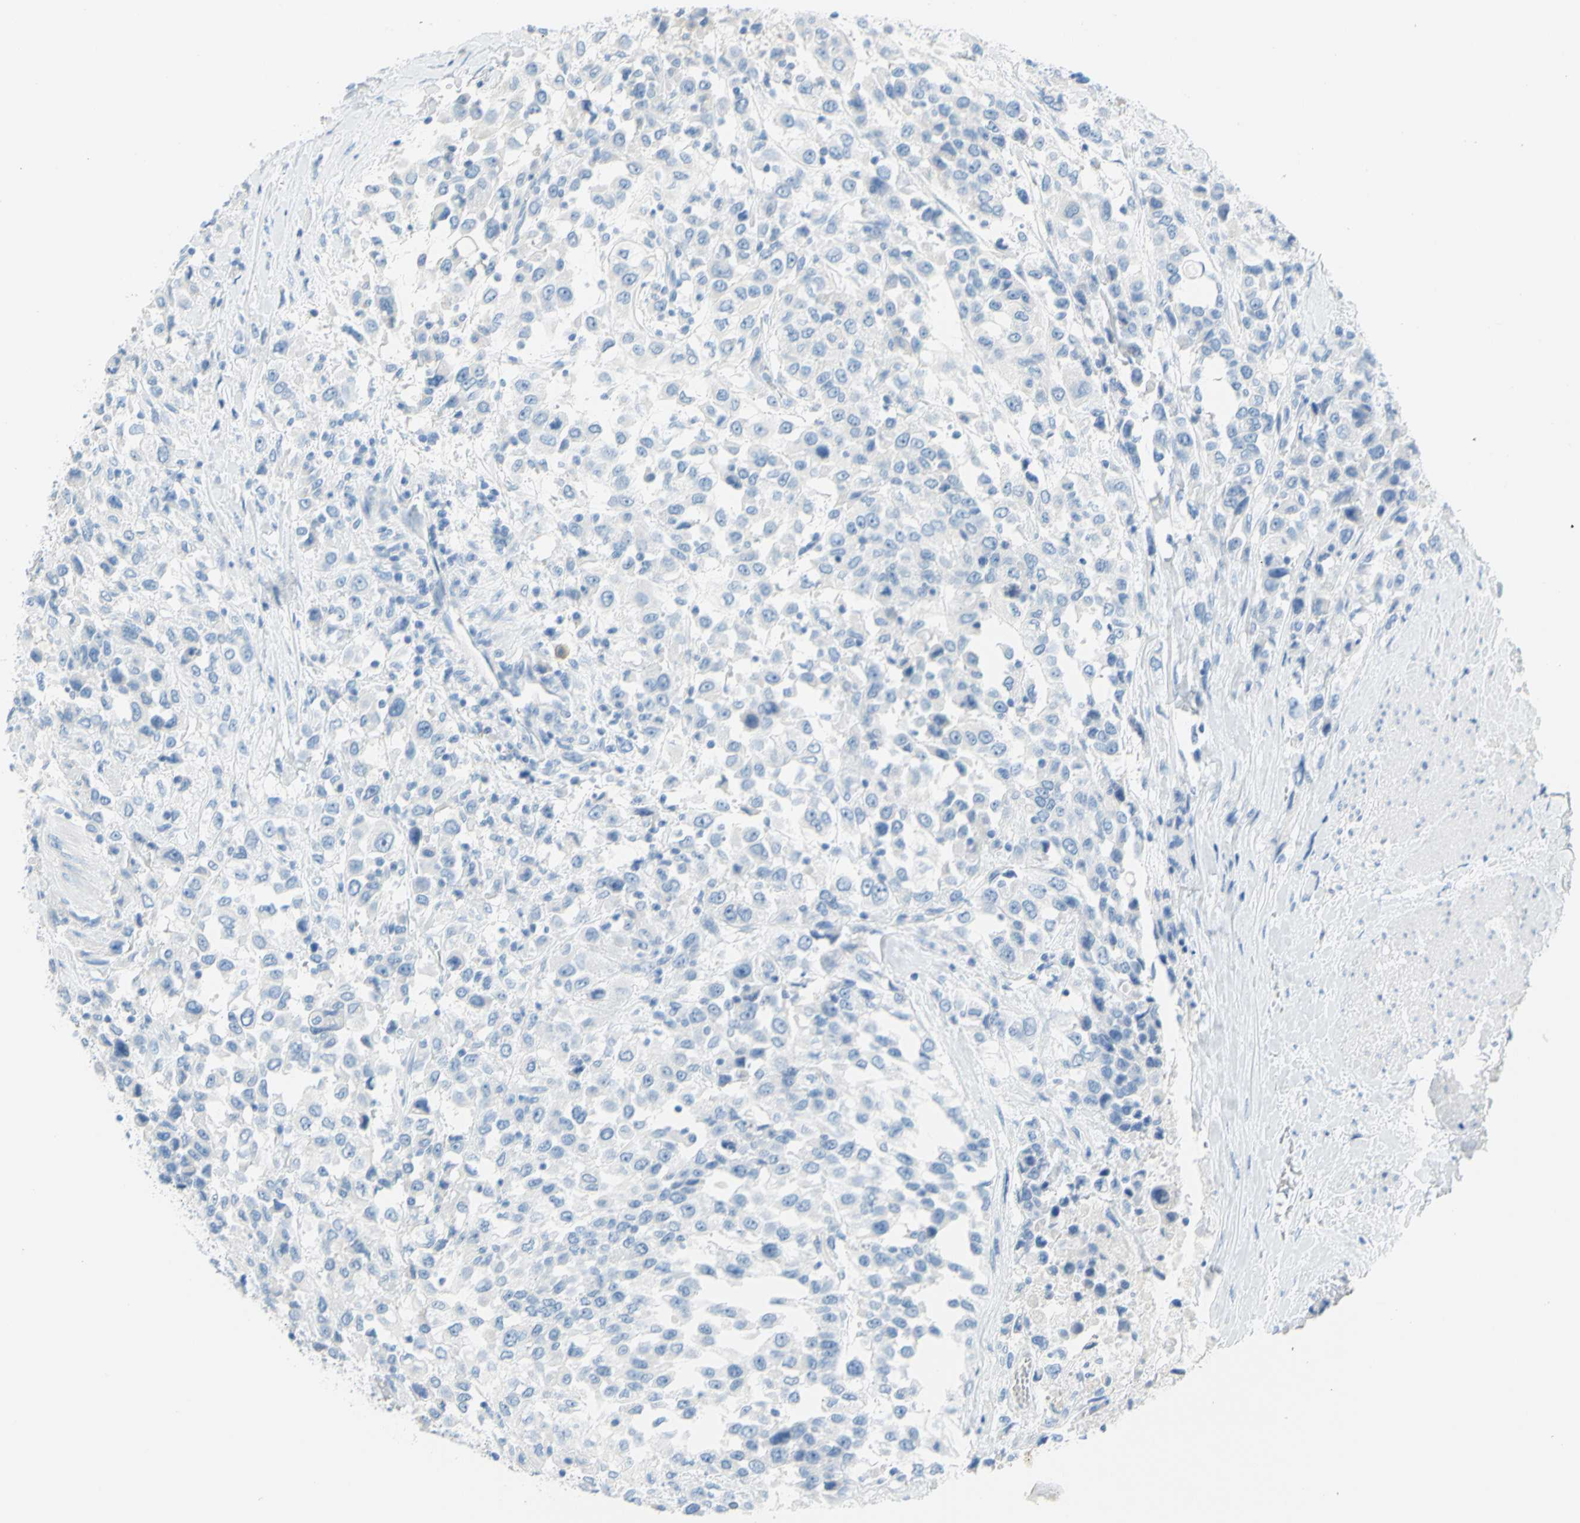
{"staining": {"intensity": "negative", "quantity": "none", "location": "none"}, "tissue": "urothelial cancer", "cell_type": "Tumor cells", "image_type": "cancer", "snomed": [{"axis": "morphology", "description": "Urothelial carcinoma, High grade"}, {"axis": "topography", "description": "Urinary bladder"}], "caption": "Human urothelial carcinoma (high-grade) stained for a protein using IHC exhibits no staining in tumor cells.", "gene": "DCT", "patient": {"sex": "female", "age": 80}}